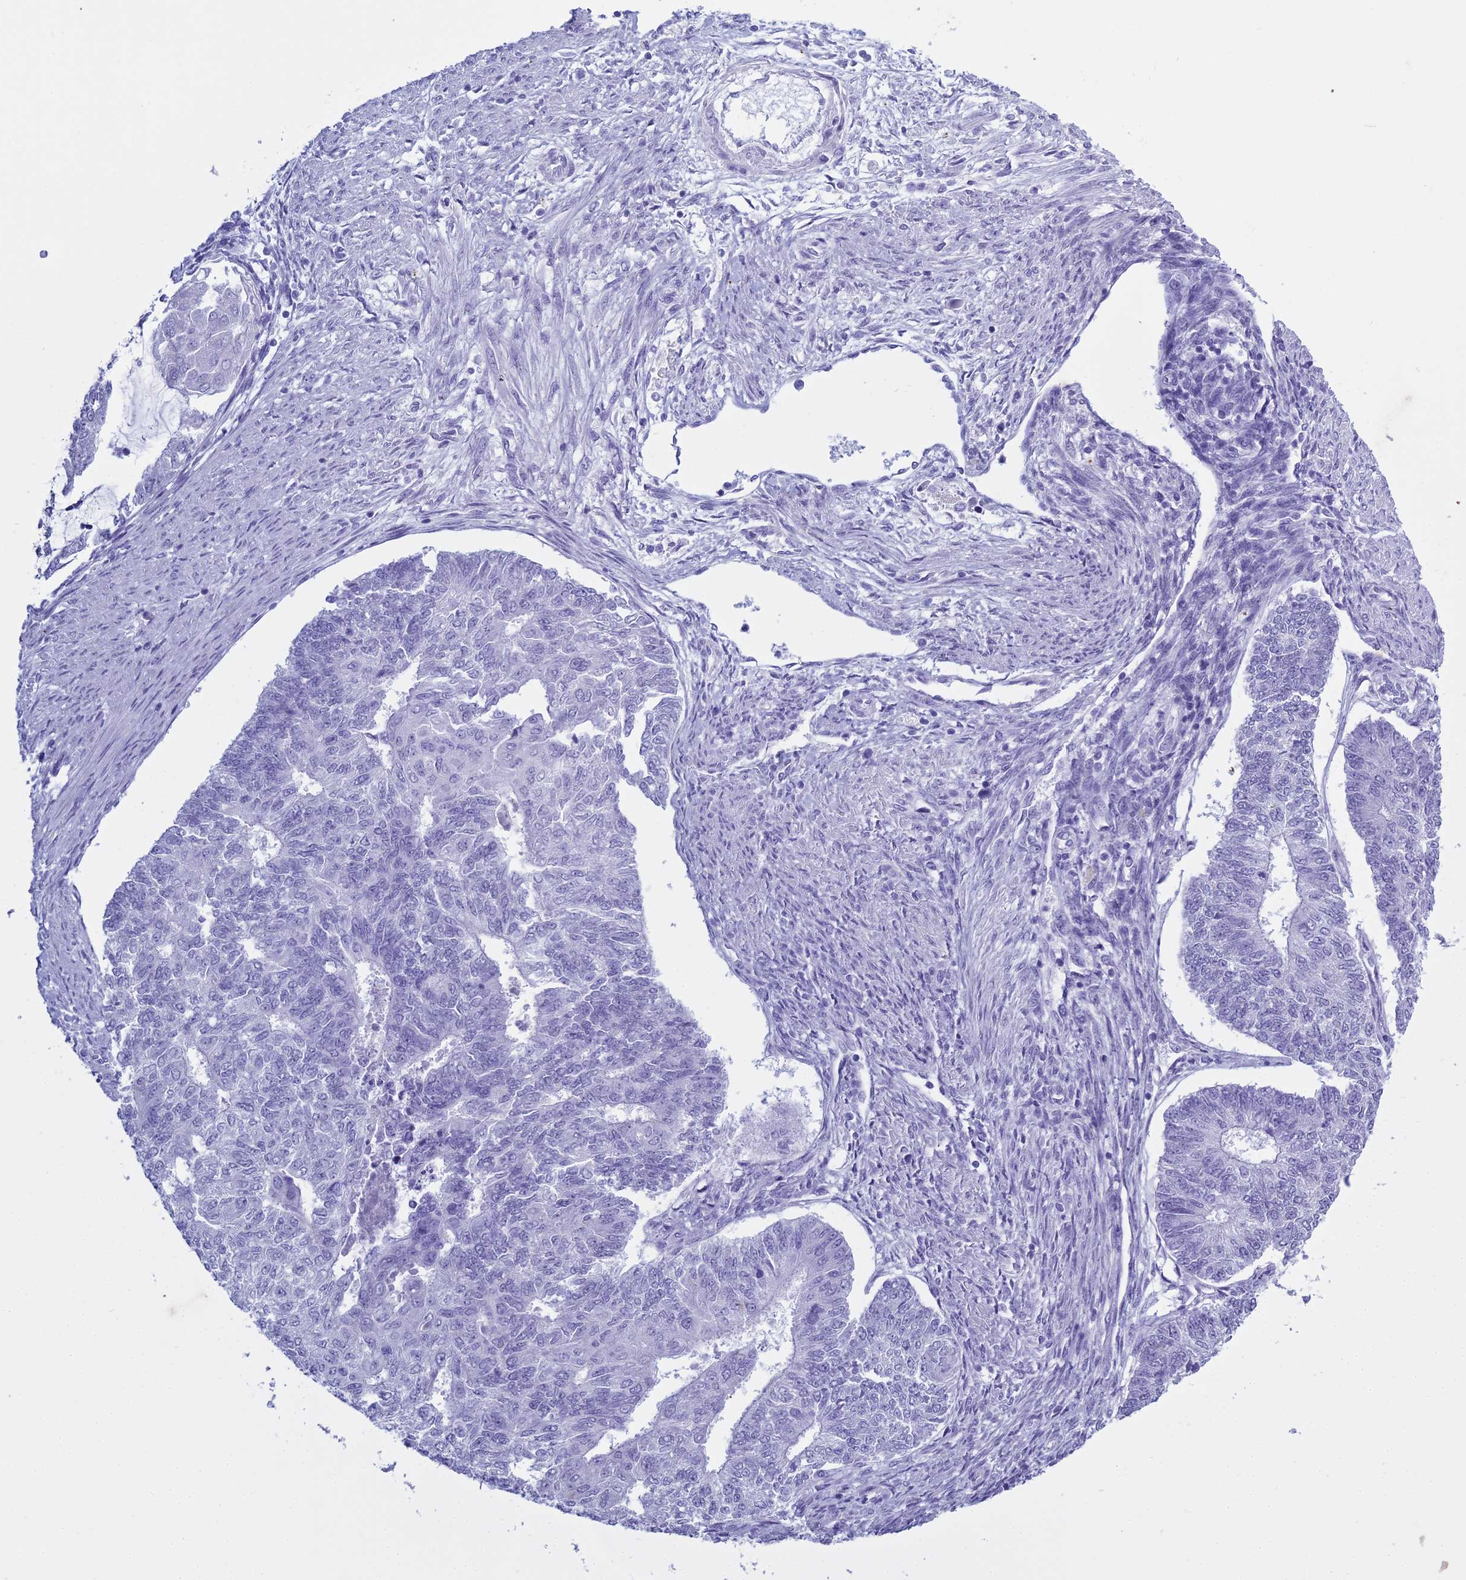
{"staining": {"intensity": "negative", "quantity": "none", "location": "none"}, "tissue": "endometrial cancer", "cell_type": "Tumor cells", "image_type": "cancer", "snomed": [{"axis": "morphology", "description": "Adenocarcinoma, NOS"}, {"axis": "topography", "description": "Endometrium"}], "caption": "IHC micrograph of endometrial adenocarcinoma stained for a protein (brown), which exhibits no staining in tumor cells. (DAB (3,3'-diaminobenzidine) IHC visualized using brightfield microscopy, high magnification).", "gene": "HMGB4", "patient": {"sex": "female", "age": 32}}